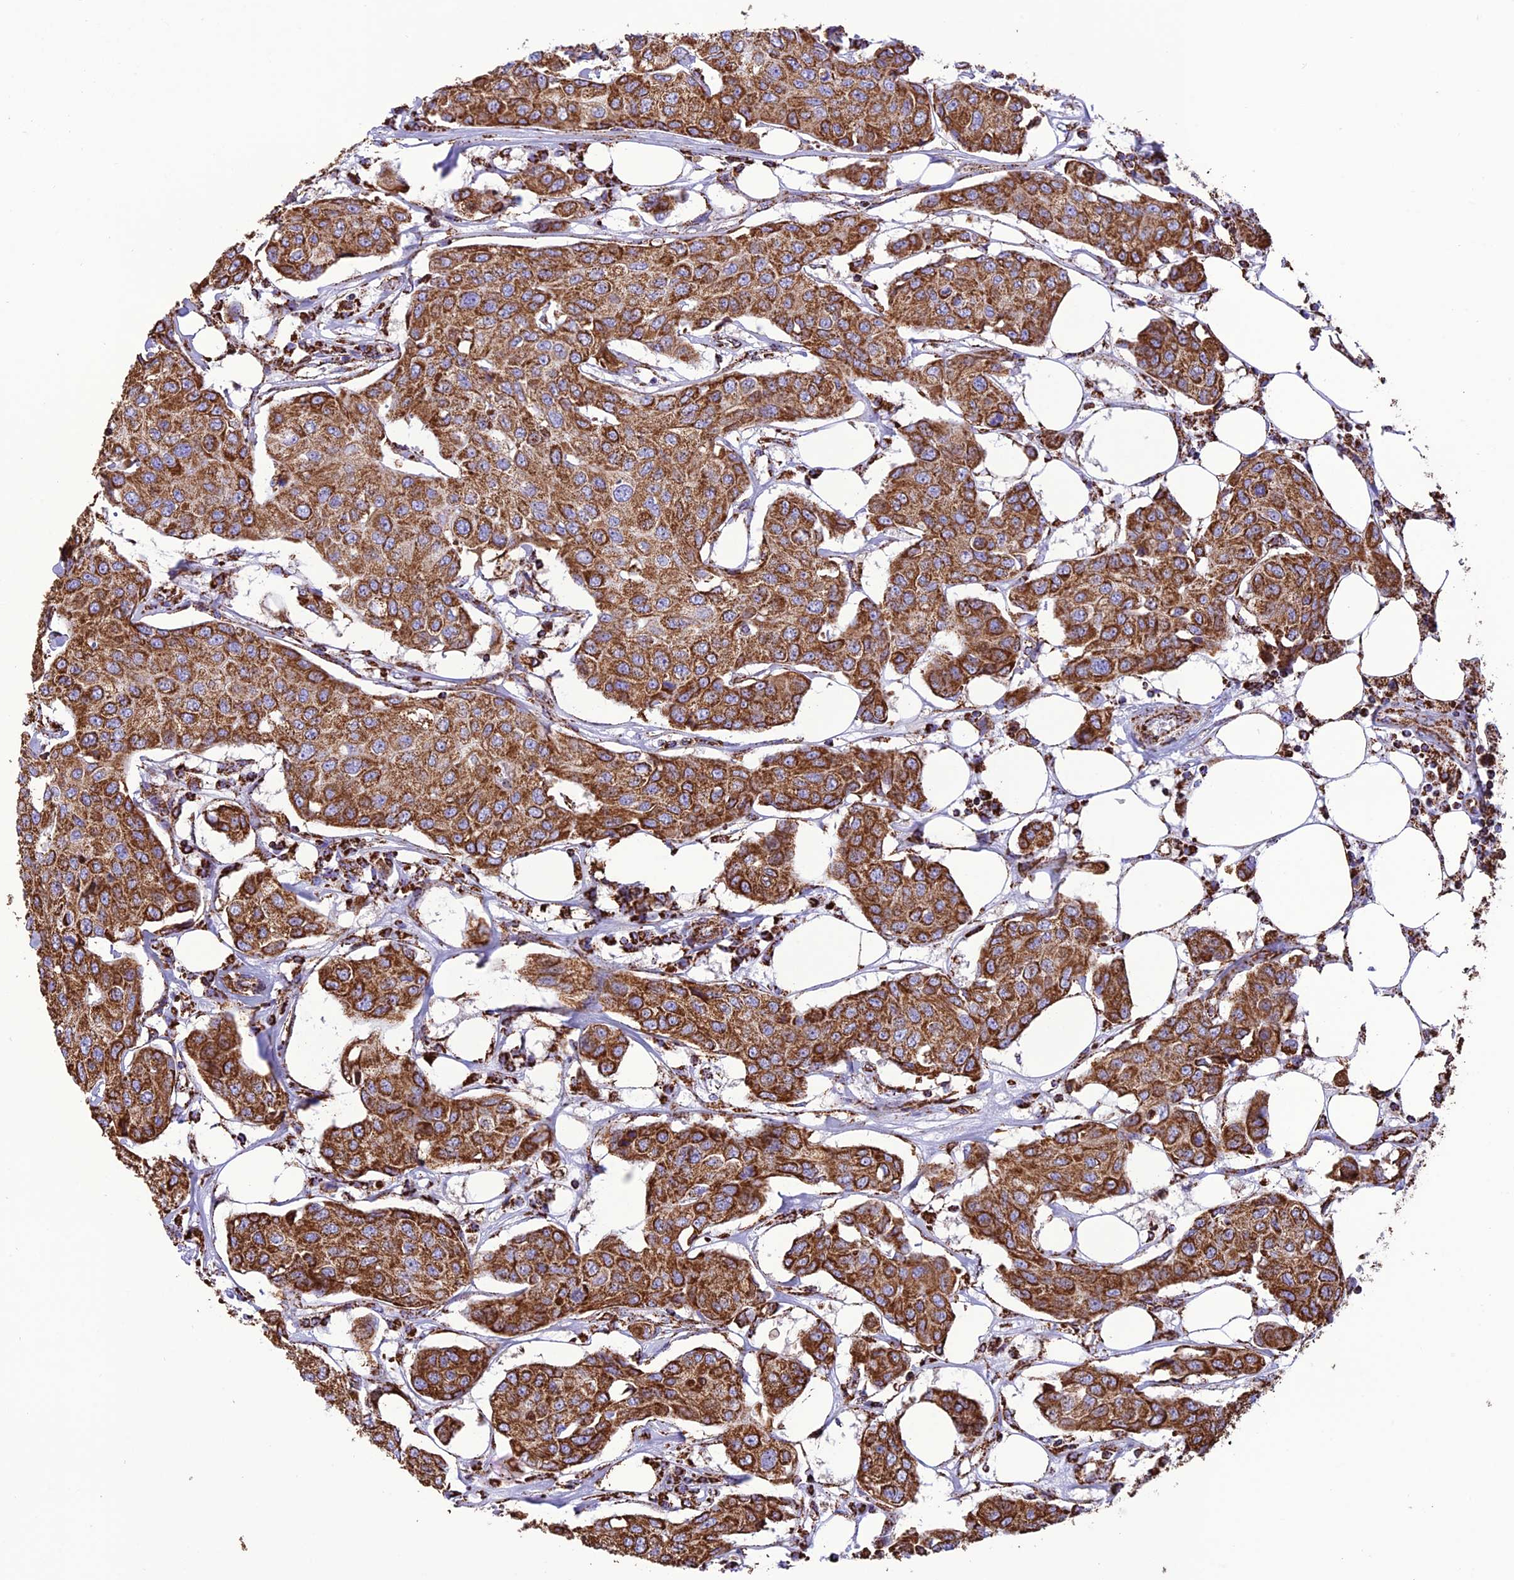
{"staining": {"intensity": "strong", "quantity": ">75%", "location": "cytoplasmic/membranous"}, "tissue": "breast cancer", "cell_type": "Tumor cells", "image_type": "cancer", "snomed": [{"axis": "morphology", "description": "Duct carcinoma"}, {"axis": "topography", "description": "Breast"}], "caption": "Immunohistochemistry histopathology image of human breast invasive ductal carcinoma stained for a protein (brown), which exhibits high levels of strong cytoplasmic/membranous staining in approximately >75% of tumor cells.", "gene": "NDUFAF1", "patient": {"sex": "female", "age": 80}}